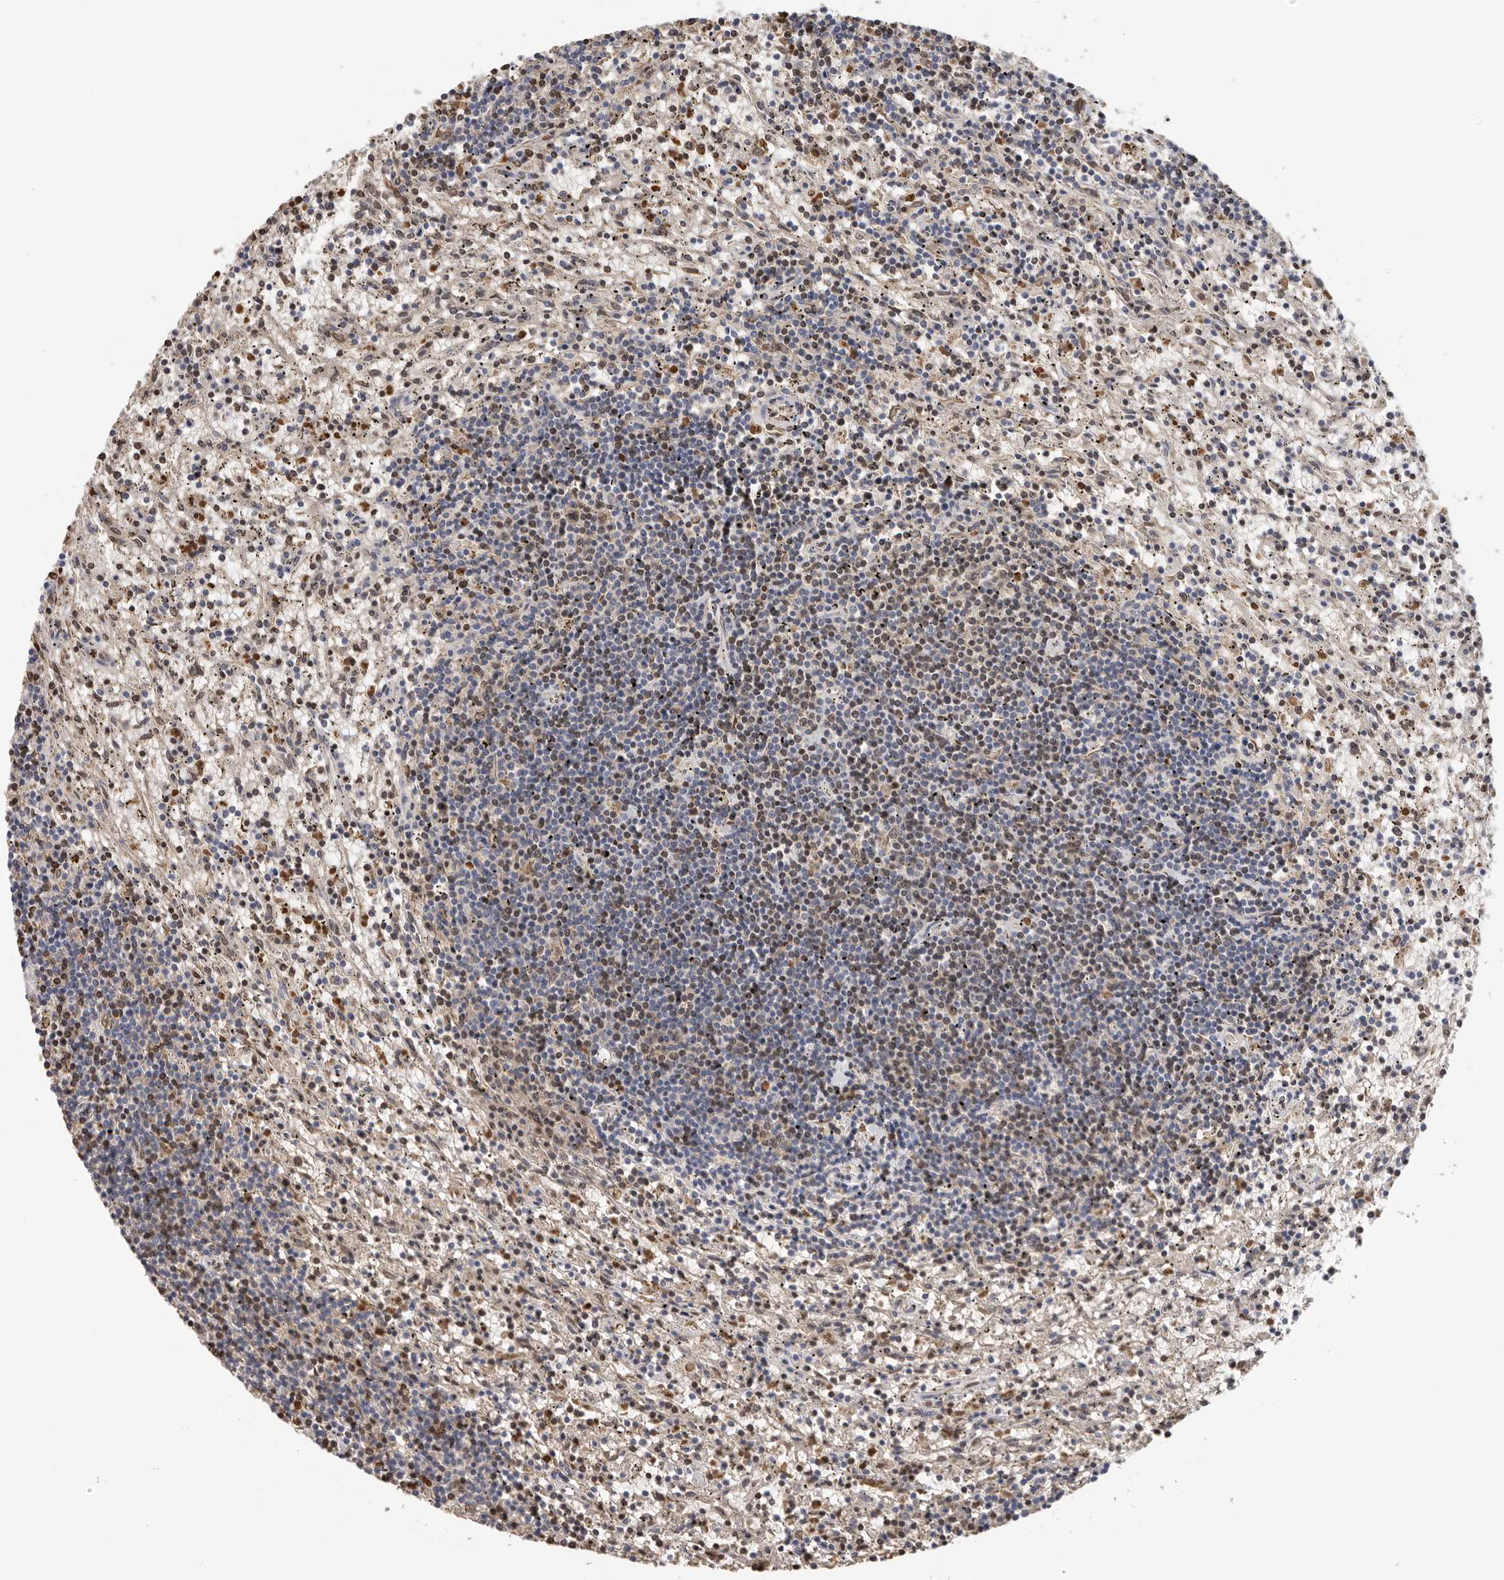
{"staining": {"intensity": "negative", "quantity": "none", "location": "none"}, "tissue": "lymphoma", "cell_type": "Tumor cells", "image_type": "cancer", "snomed": [{"axis": "morphology", "description": "Malignant lymphoma, non-Hodgkin's type, Low grade"}, {"axis": "topography", "description": "Spleen"}], "caption": "This is a histopathology image of IHC staining of lymphoma, which shows no expression in tumor cells.", "gene": "KIF2B", "patient": {"sex": "male", "age": 76}}